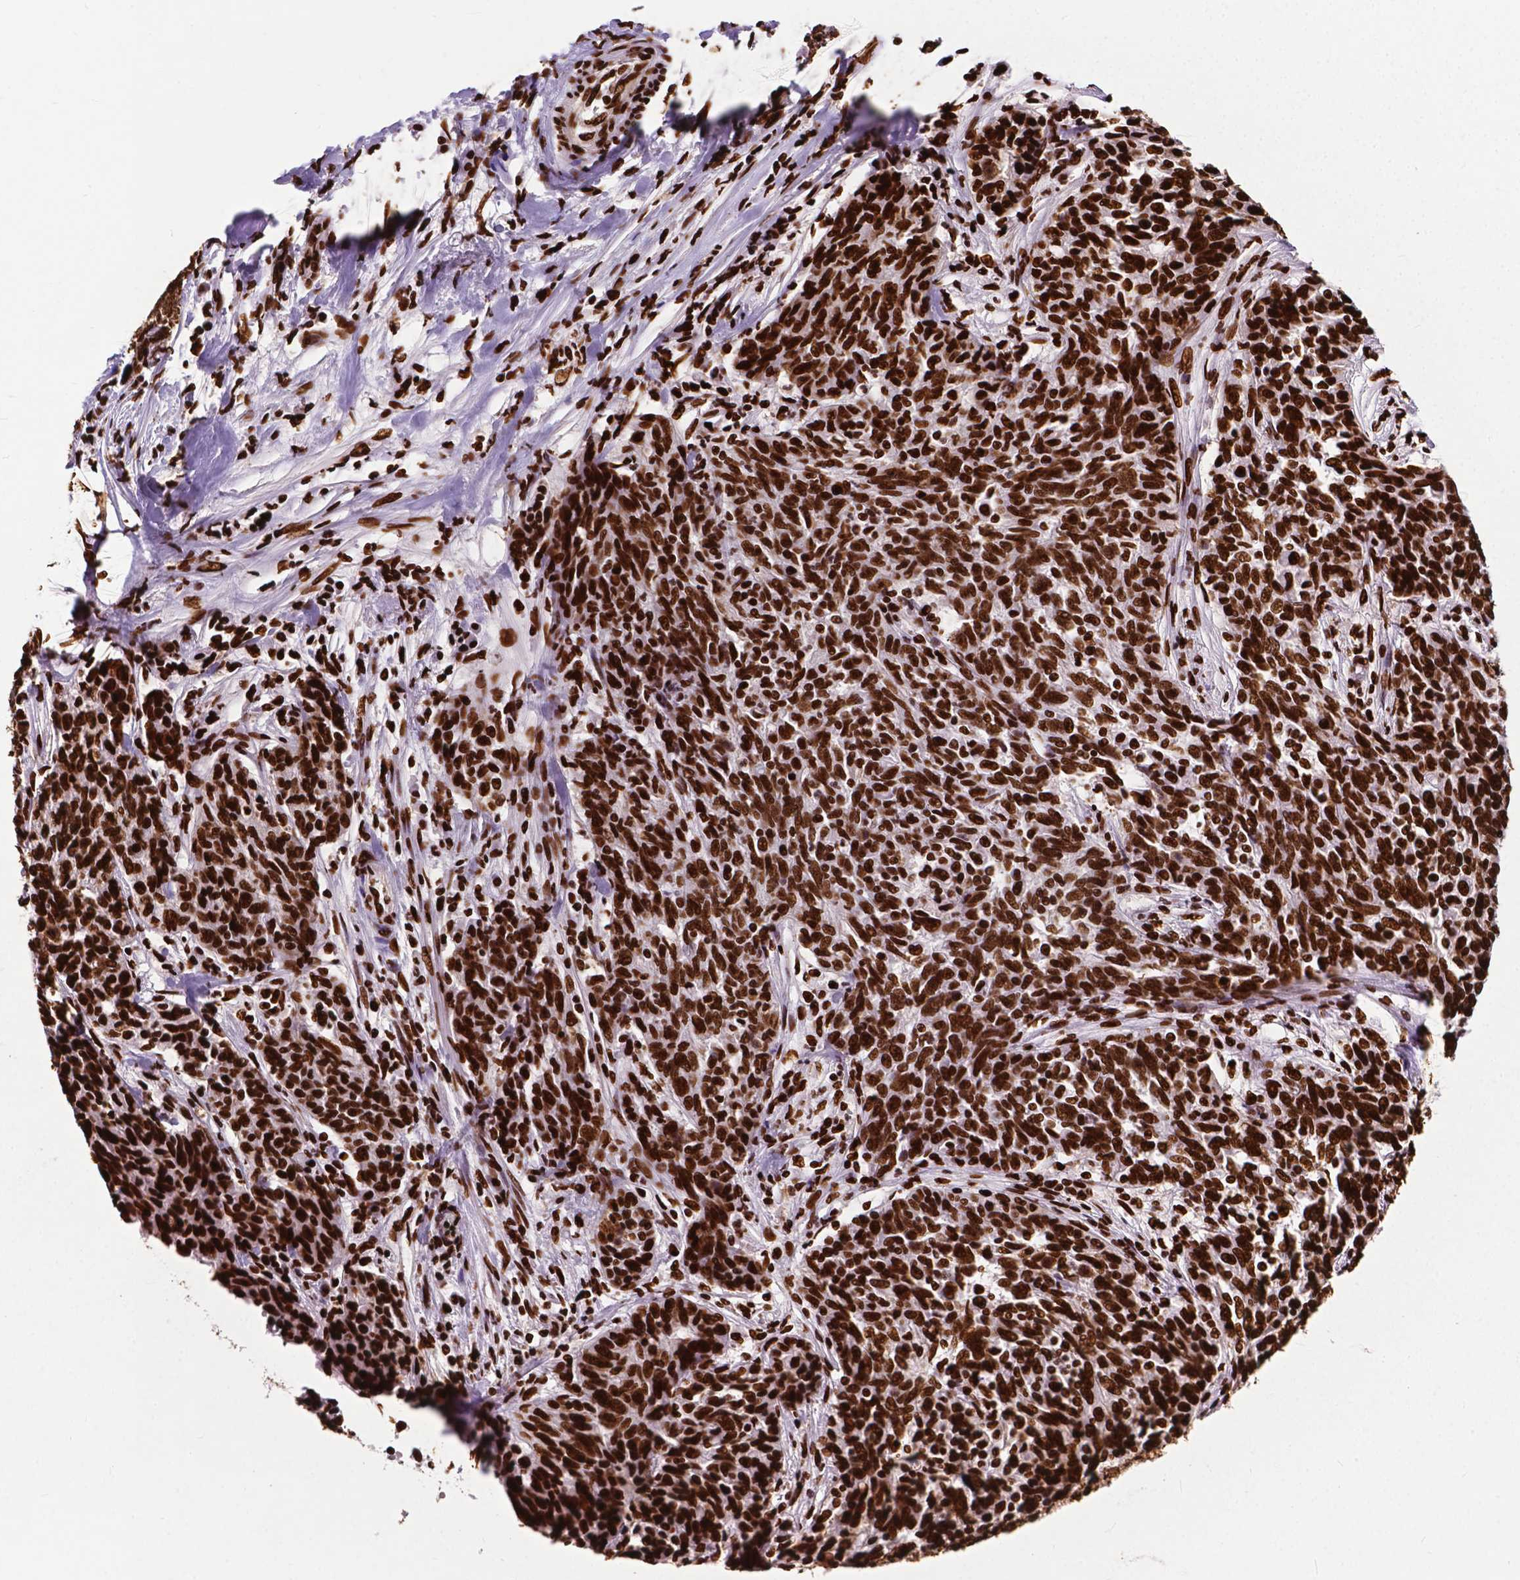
{"staining": {"intensity": "strong", "quantity": ">75%", "location": "nuclear"}, "tissue": "ovarian cancer", "cell_type": "Tumor cells", "image_type": "cancer", "snomed": [{"axis": "morphology", "description": "Cystadenocarcinoma, serous, NOS"}, {"axis": "topography", "description": "Ovary"}], "caption": "This photomicrograph displays immunohistochemistry (IHC) staining of ovarian cancer, with high strong nuclear expression in approximately >75% of tumor cells.", "gene": "SMIM5", "patient": {"sex": "female", "age": 67}}